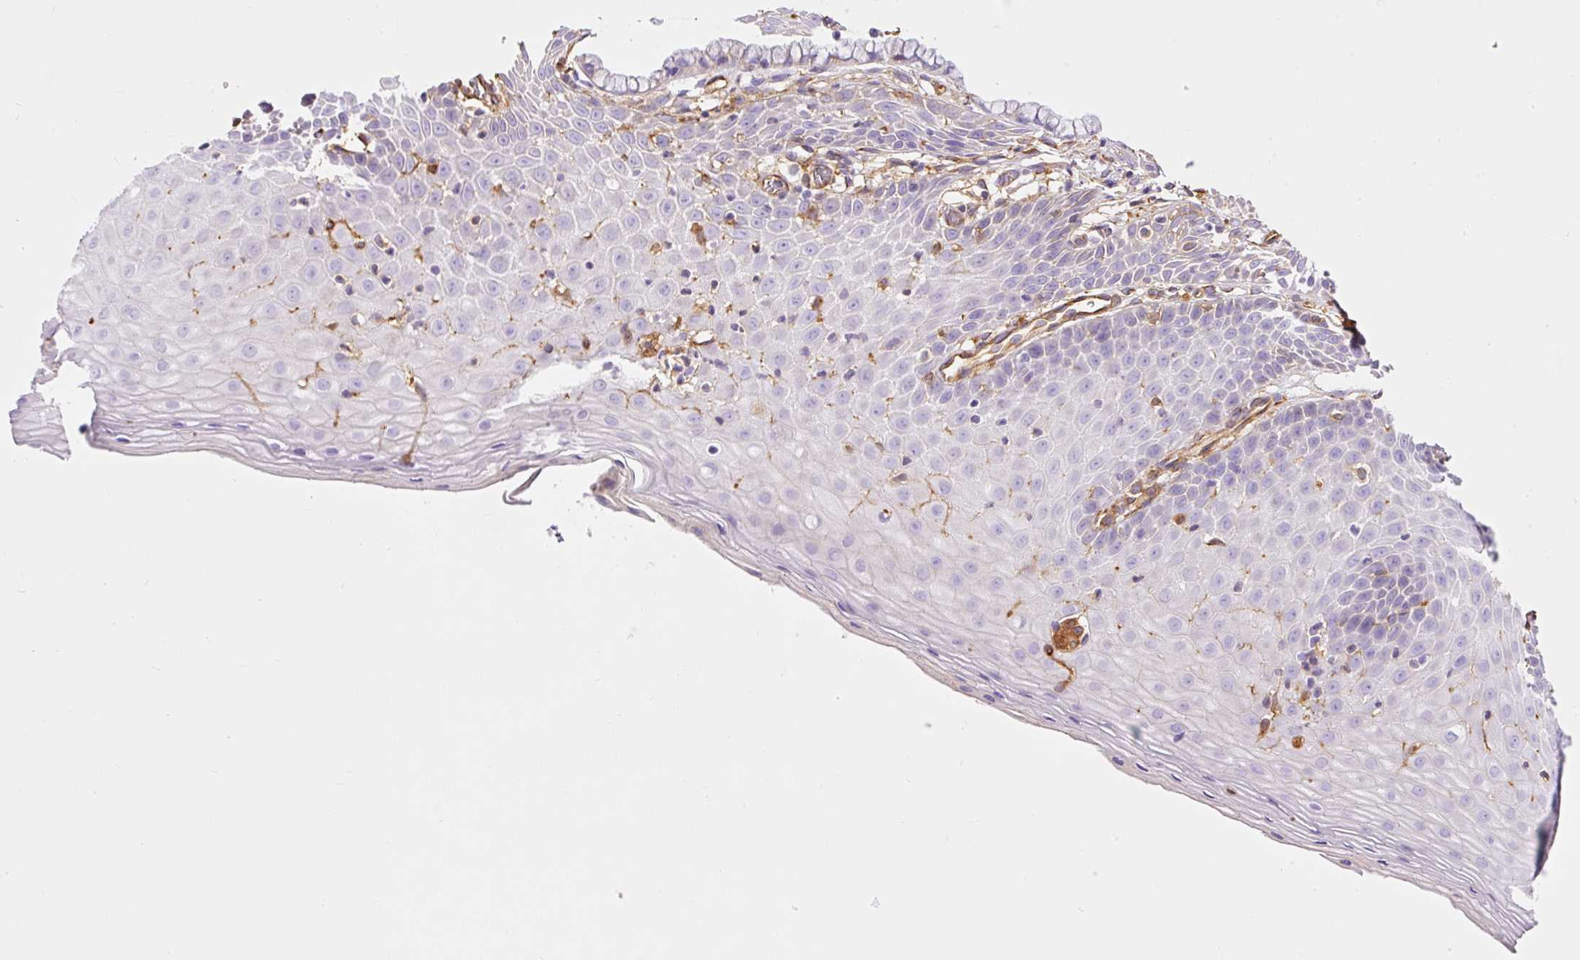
{"staining": {"intensity": "negative", "quantity": "none", "location": "none"}, "tissue": "cervix", "cell_type": "Glandular cells", "image_type": "normal", "snomed": [{"axis": "morphology", "description": "Normal tissue, NOS"}, {"axis": "topography", "description": "Cervix"}], "caption": "DAB (3,3'-diaminobenzidine) immunohistochemical staining of normal cervix exhibits no significant expression in glandular cells.", "gene": "ENSG00000249624", "patient": {"sex": "female", "age": 36}}